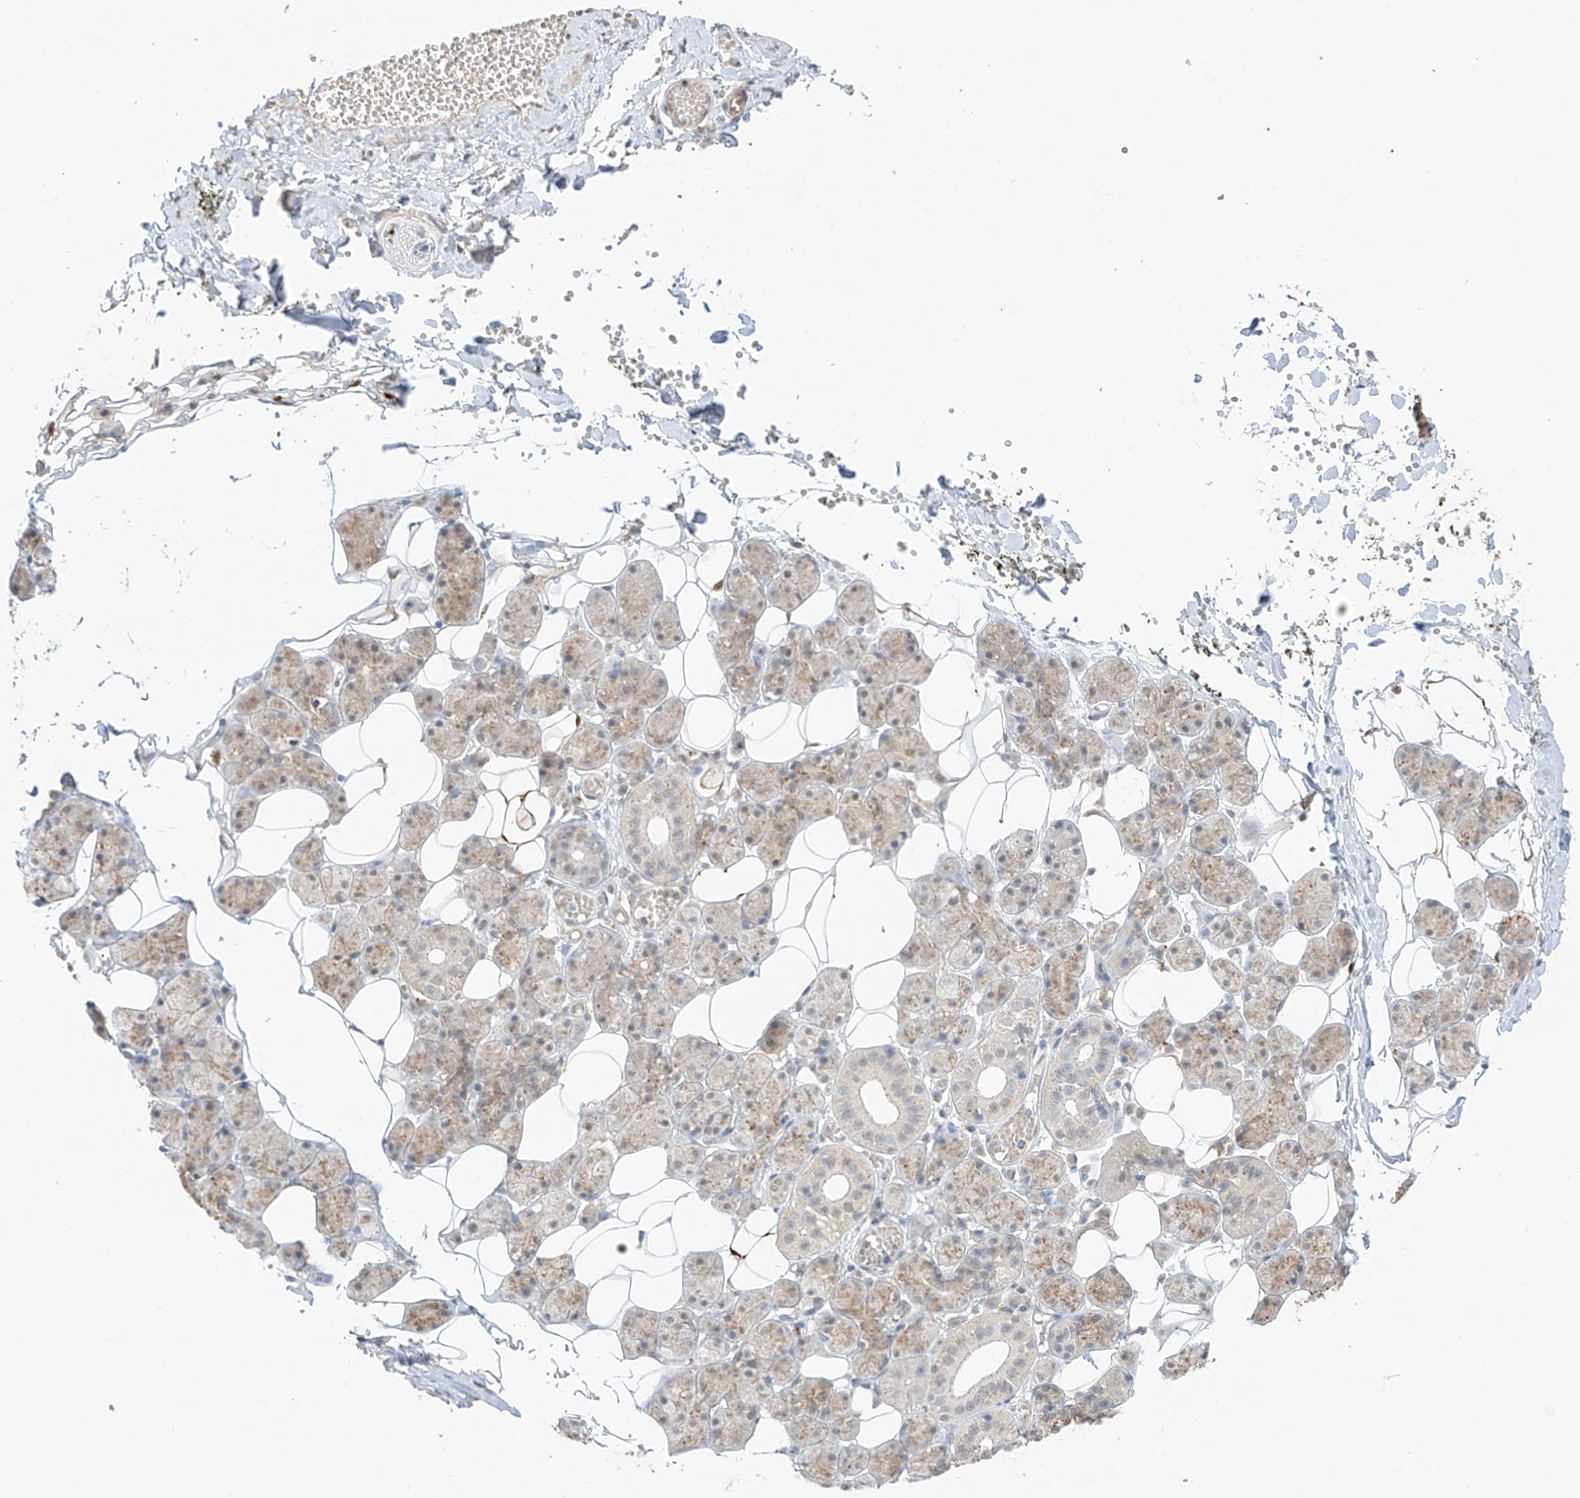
{"staining": {"intensity": "moderate", "quantity": "25%-75%", "location": "cytoplasmic/membranous"}, "tissue": "salivary gland", "cell_type": "Glandular cells", "image_type": "normal", "snomed": [{"axis": "morphology", "description": "Normal tissue, NOS"}, {"axis": "topography", "description": "Salivary gland"}], "caption": "An image showing moderate cytoplasmic/membranous staining in approximately 25%-75% of glandular cells in normal salivary gland, as visualized by brown immunohistochemical staining.", "gene": "N4BP3", "patient": {"sex": "female", "age": 33}}